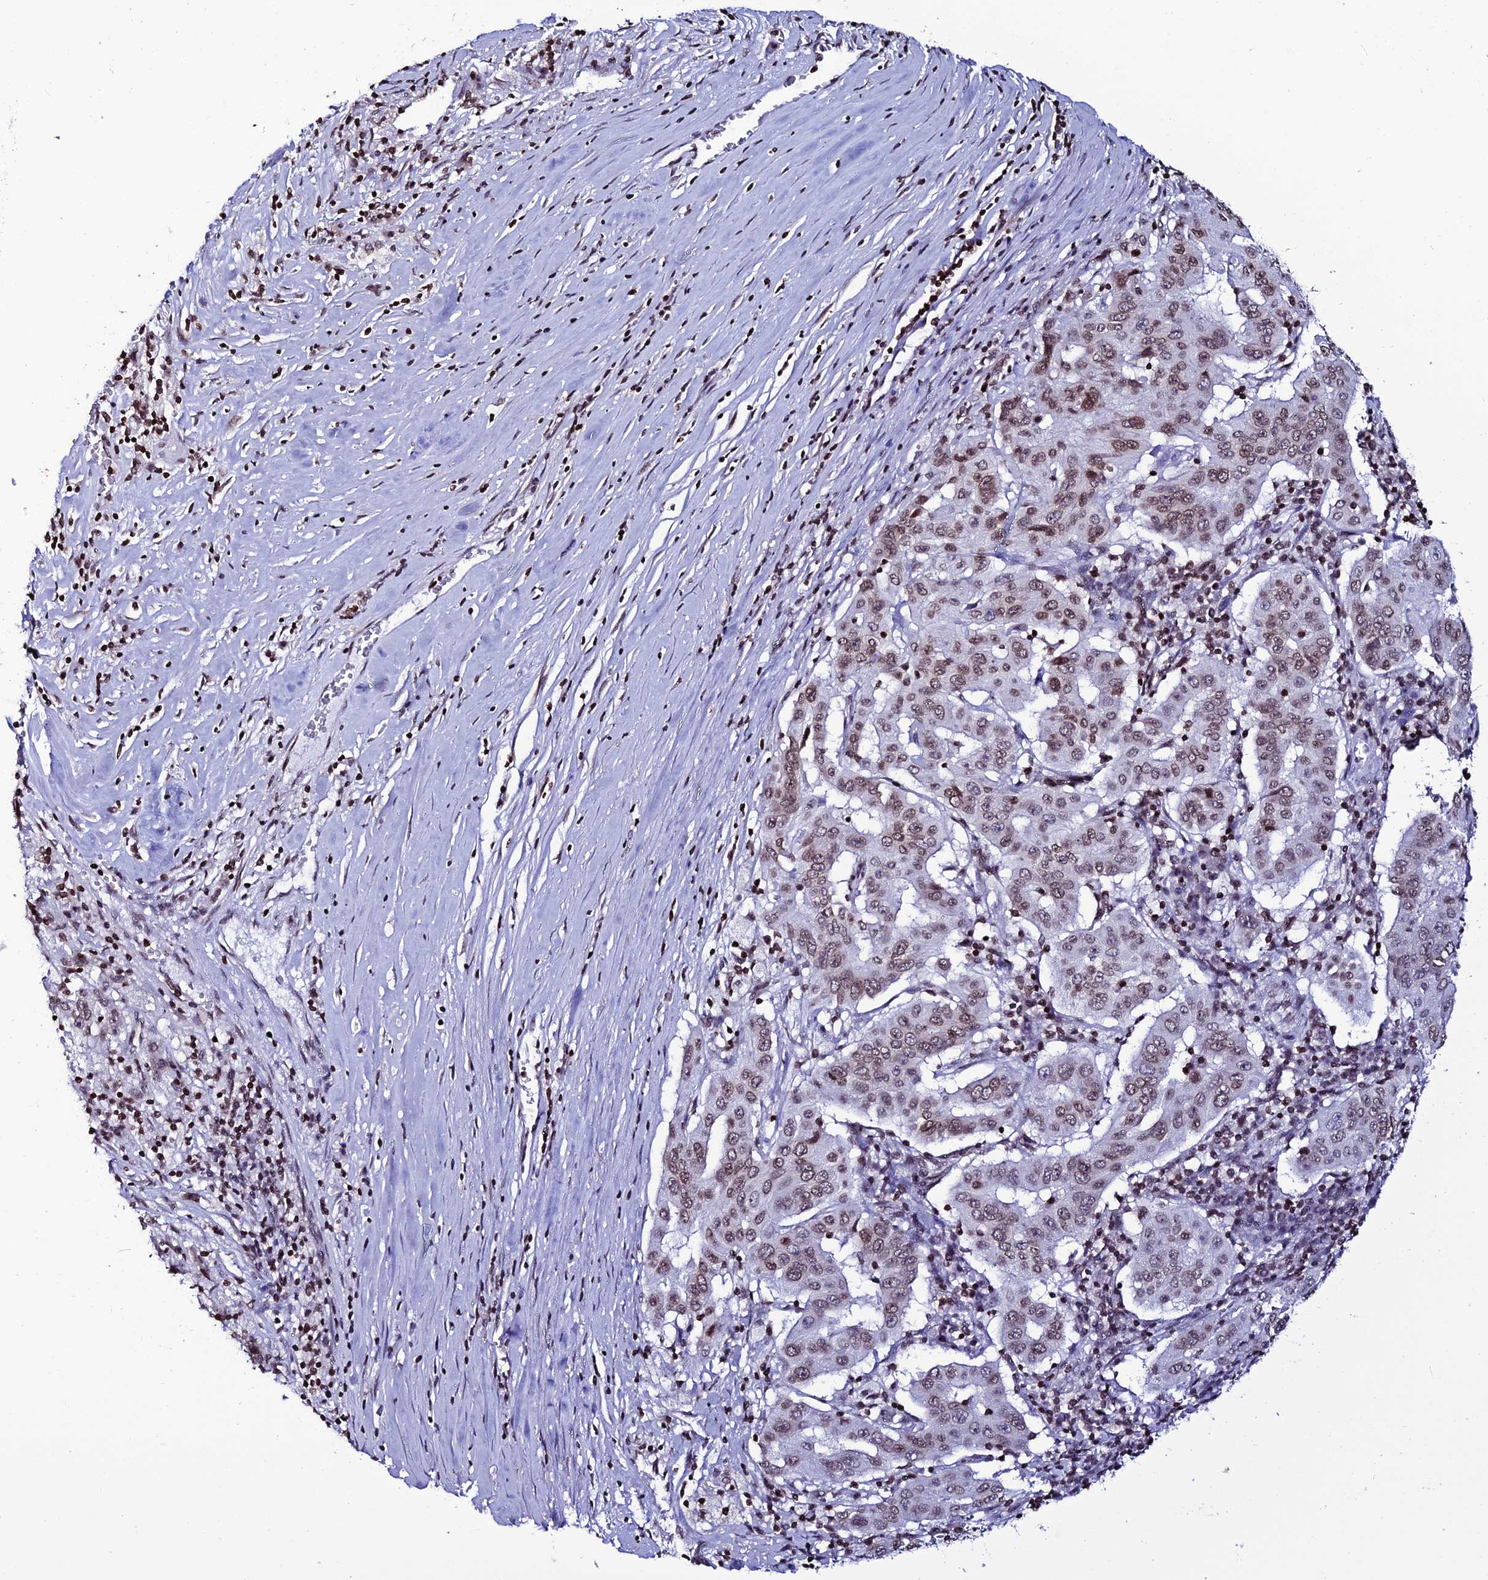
{"staining": {"intensity": "moderate", "quantity": ">75%", "location": "nuclear"}, "tissue": "pancreatic cancer", "cell_type": "Tumor cells", "image_type": "cancer", "snomed": [{"axis": "morphology", "description": "Adenocarcinoma, NOS"}, {"axis": "topography", "description": "Pancreas"}], "caption": "Pancreatic cancer (adenocarcinoma) stained with a protein marker demonstrates moderate staining in tumor cells.", "gene": "MACROH2A2", "patient": {"sex": "male", "age": 63}}